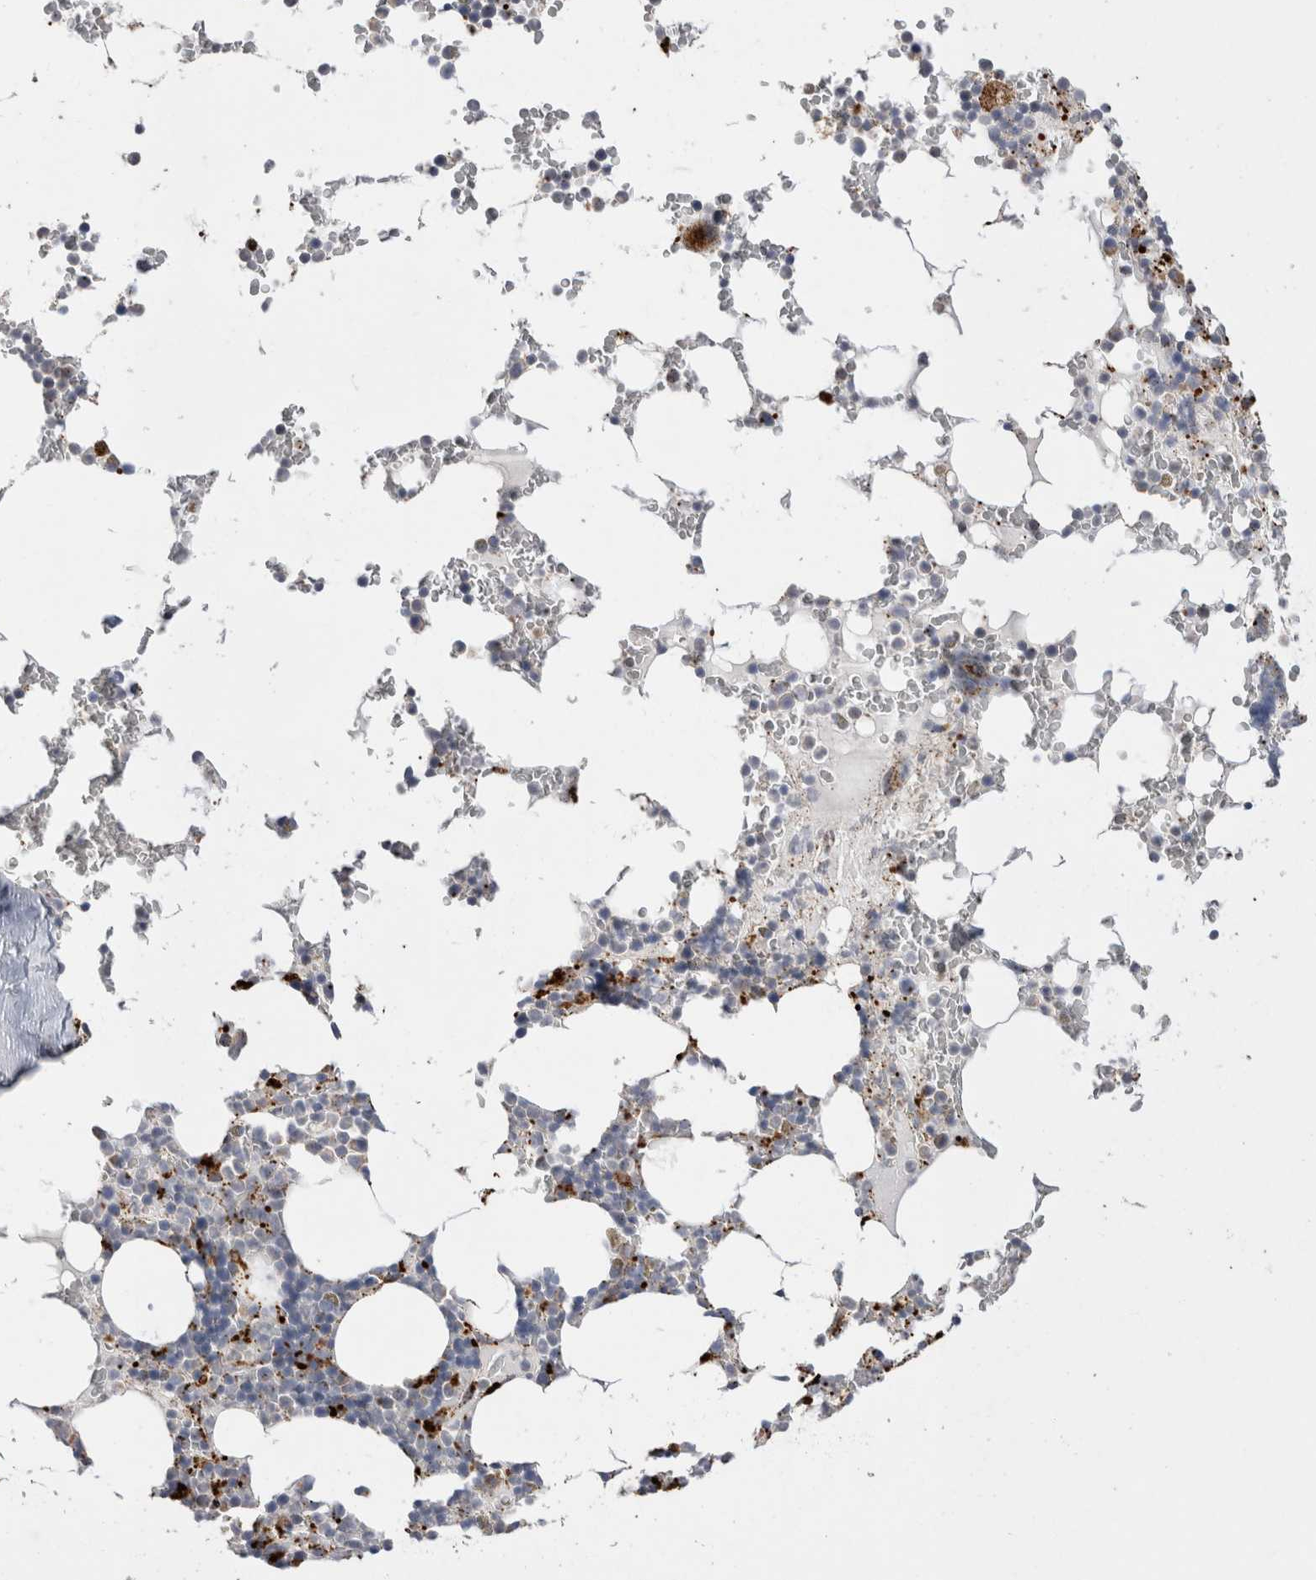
{"staining": {"intensity": "strong", "quantity": "<25%", "location": "cytoplasmic/membranous"}, "tissue": "bone marrow", "cell_type": "Hematopoietic cells", "image_type": "normal", "snomed": [{"axis": "morphology", "description": "Normal tissue, NOS"}, {"axis": "topography", "description": "Bone marrow"}], "caption": "Hematopoietic cells demonstrate medium levels of strong cytoplasmic/membranous positivity in approximately <25% of cells in benign bone marrow. (DAB (3,3'-diaminobenzidine) = brown stain, brightfield microscopy at high magnification).", "gene": "CTSA", "patient": {"sex": "male", "age": 58}}